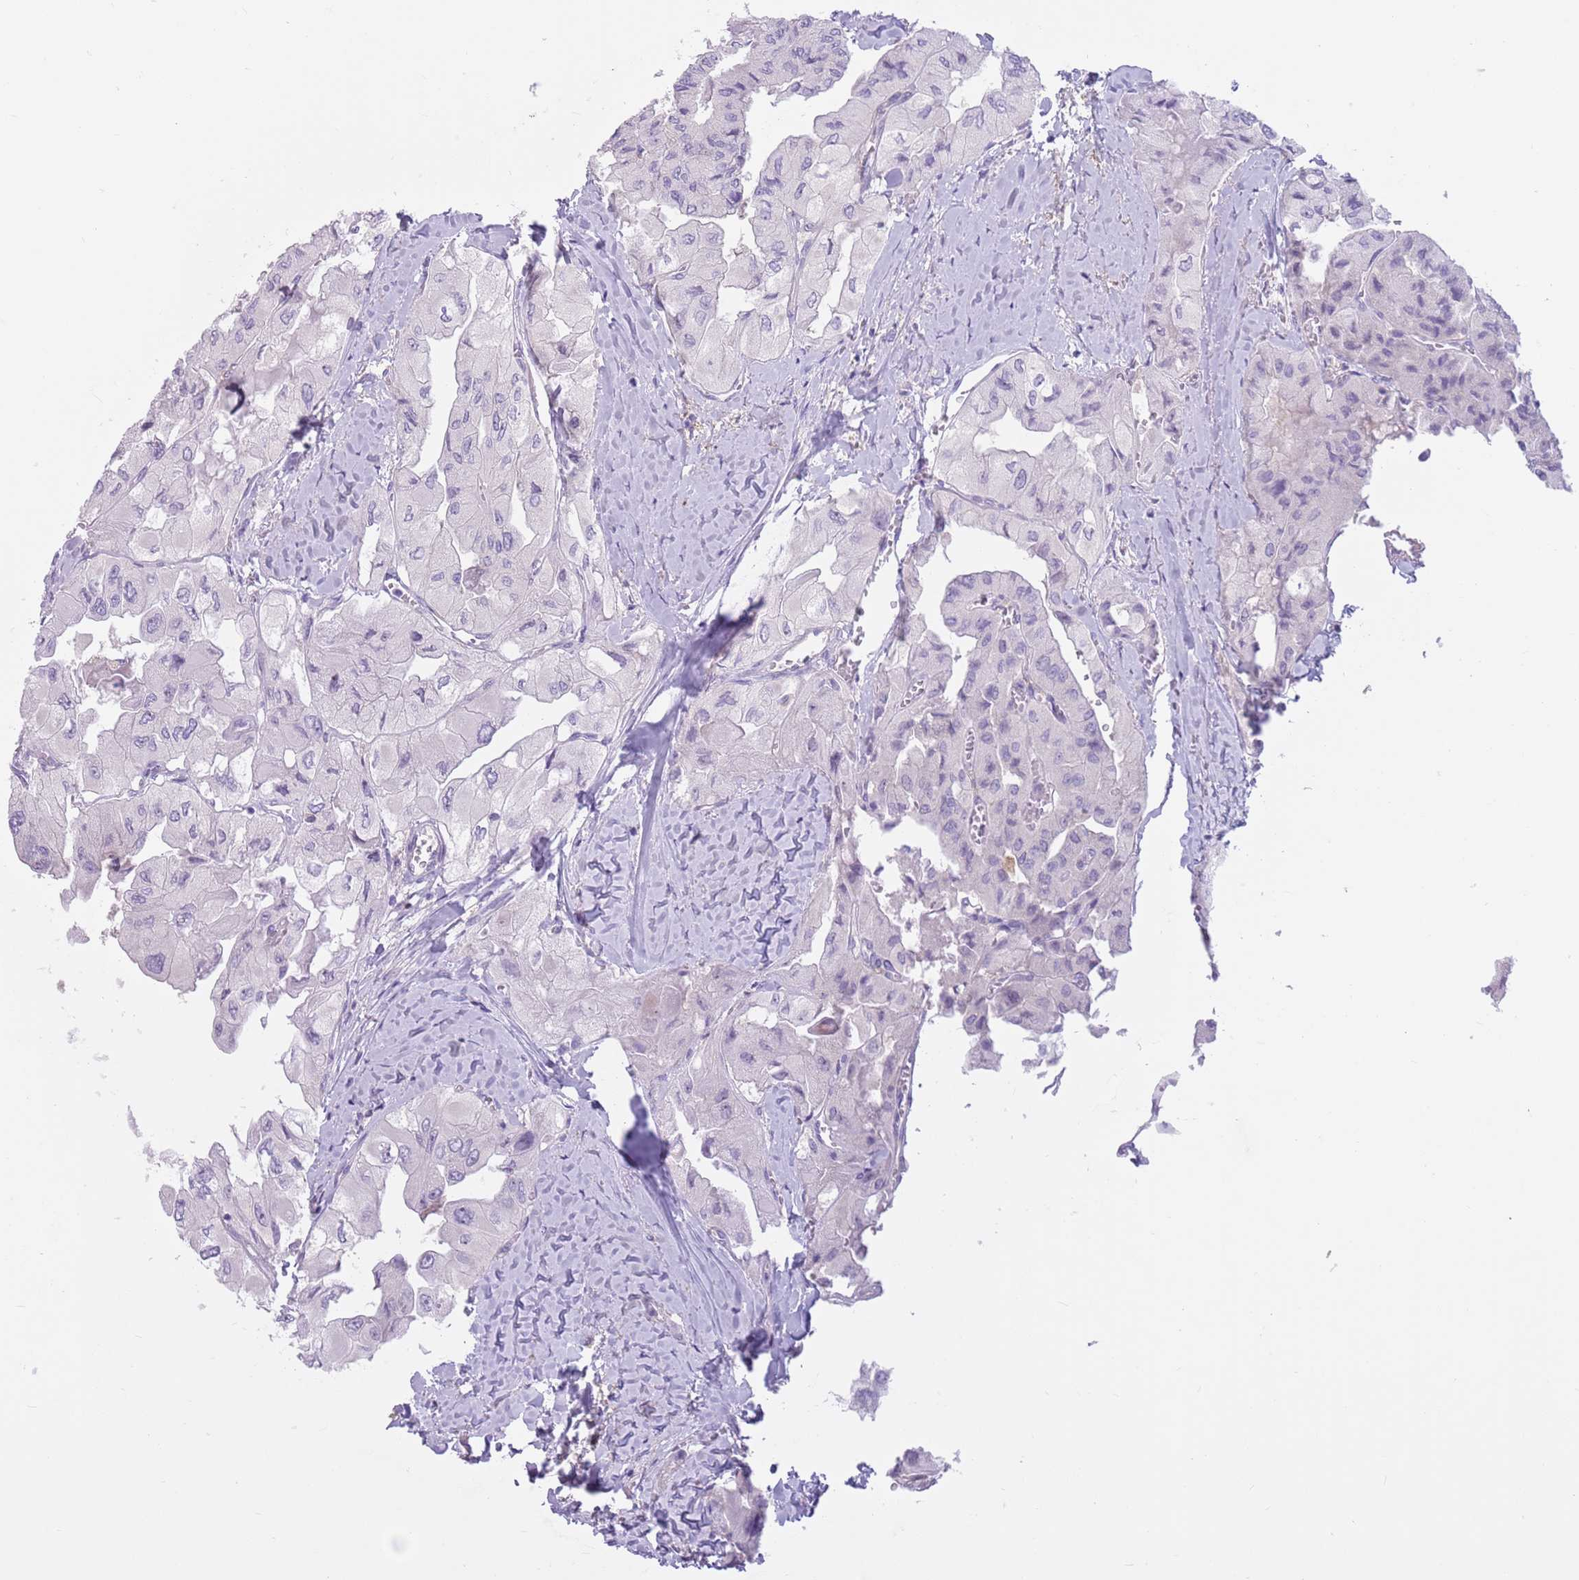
{"staining": {"intensity": "negative", "quantity": "none", "location": "none"}, "tissue": "thyroid cancer", "cell_type": "Tumor cells", "image_type": "cancer", "snomed": [{"axis": "morphology", "description": "Normal tissue, NOS"}, {"axis": "morphology", "description": "Papillary adenocarcinoma, NOS"}, {"axis": "topography", "description": "Thyroid gland"}], "caption": "Immunohistochemical staining of thyroid papillary adenocarcinoma exhibits no significant positivity in tumor cells.", "gene": "SNX6", "patient": {"sex": "female", "age": 59}}